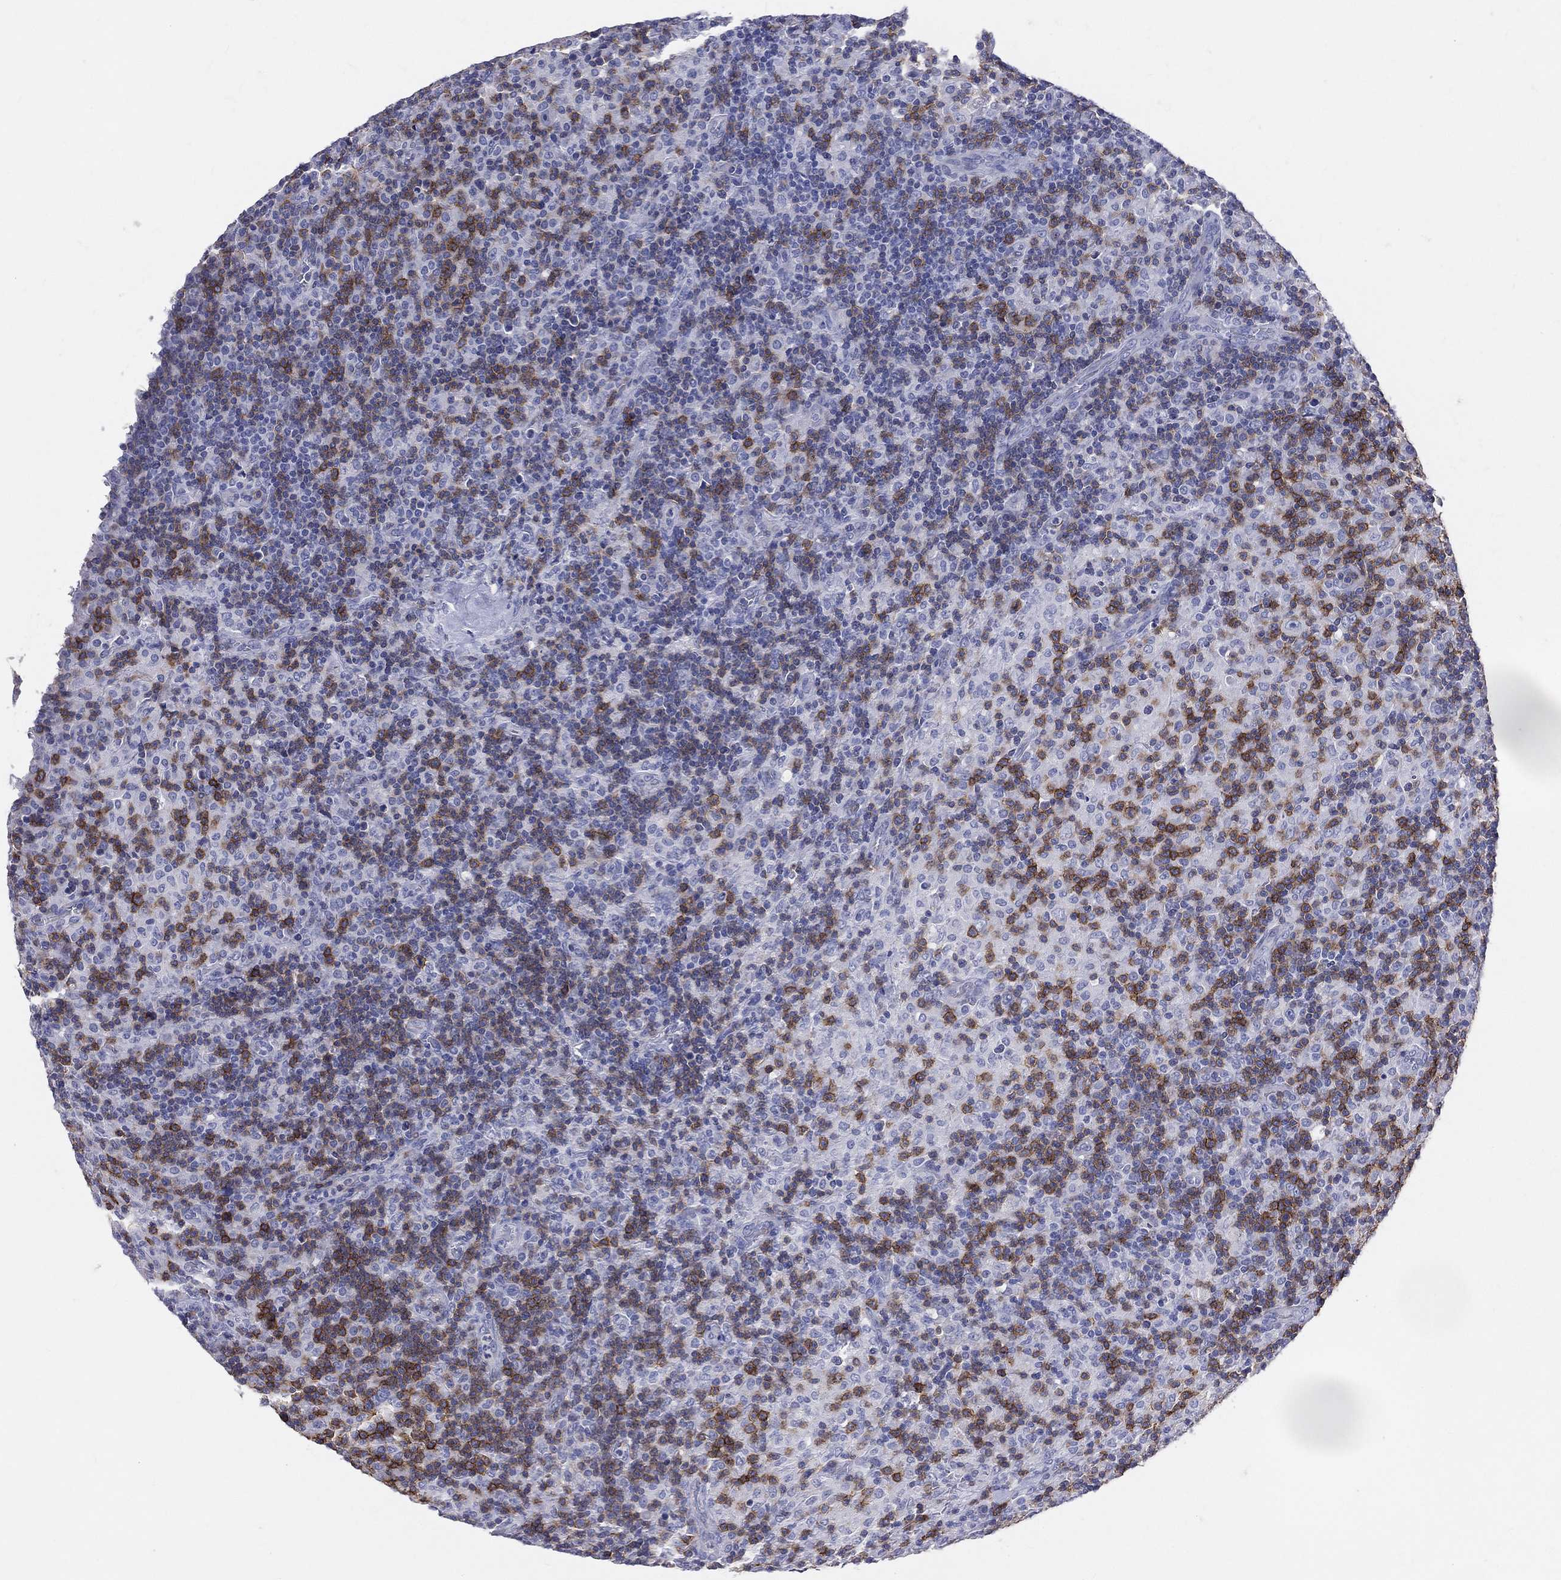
{"staining": {"intensity": "negative", "quantity": "none", "location": "none"}, "tissue": "lymphoma", "cell_type": "Tumor cells", "image_type": "cancer", "snomed": [{"axis": "morphology", "description": "Hodgkin's disease, NOS"}, {"axis": "topography", "description": "Lymph node"}], "caption": "Tumor cells are negative for protein expression in human Hodgkin's disease.", "gene": "LAT", "patient": {"sex": "male", "age": 70}}